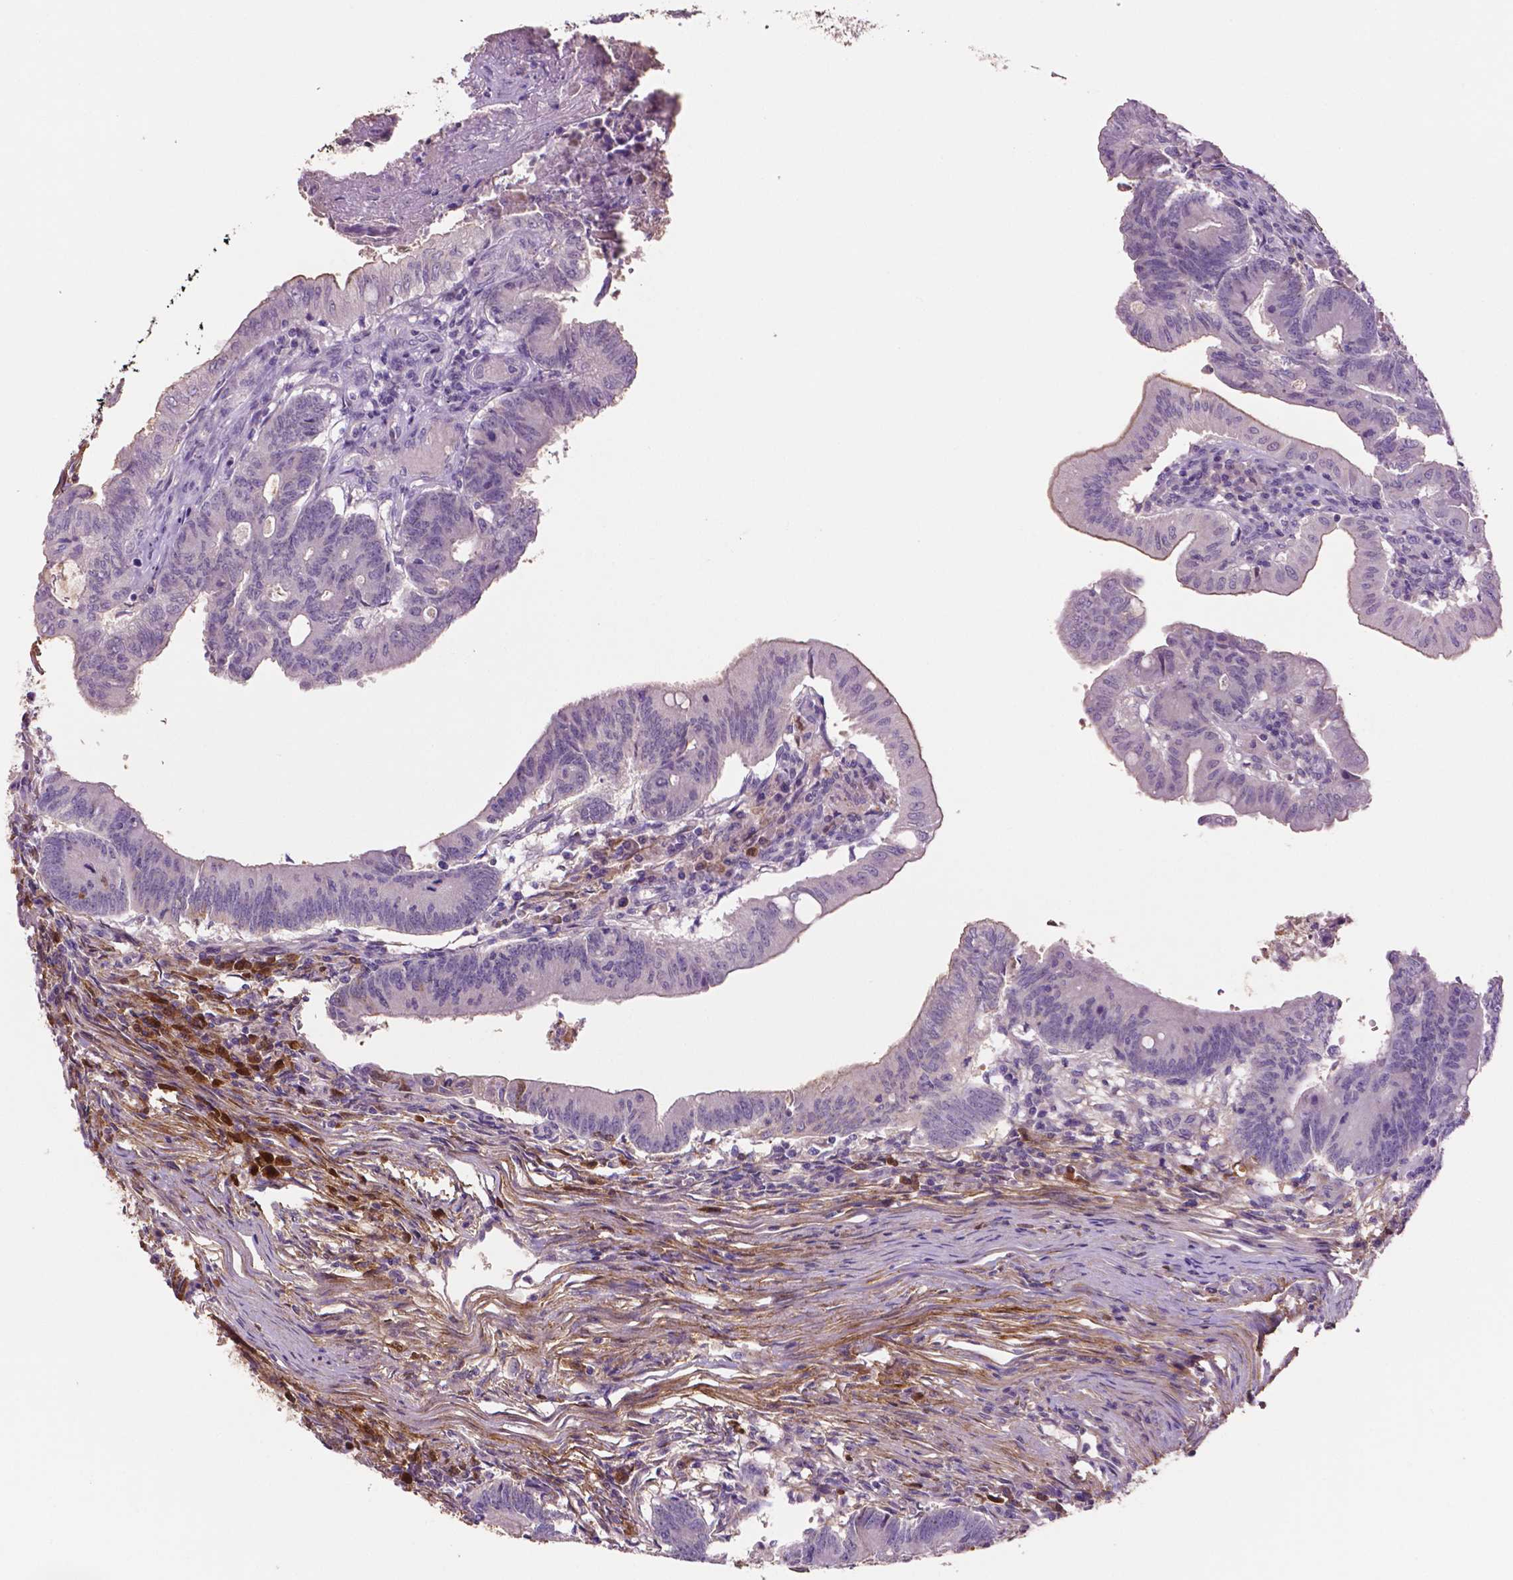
{"staining": {"intensity": "negative", "quantity": "none", "location": "none"}, "tissue": "colorectal cancer", "cell_type": "Tumor cells", "image_type": "cancer", "snomed": [{"axis": "morphology", "description": "Adenocarcinoma, NOS"}, {"axis": "topography", "description": "Colon"}], "caption": "Colorectal adenocarcinoma was stained to show a protein in brown. There is no significant expression in tumor cells.", "gene": "FBLN1", "patient": {"sex": "female", "age": 70}}